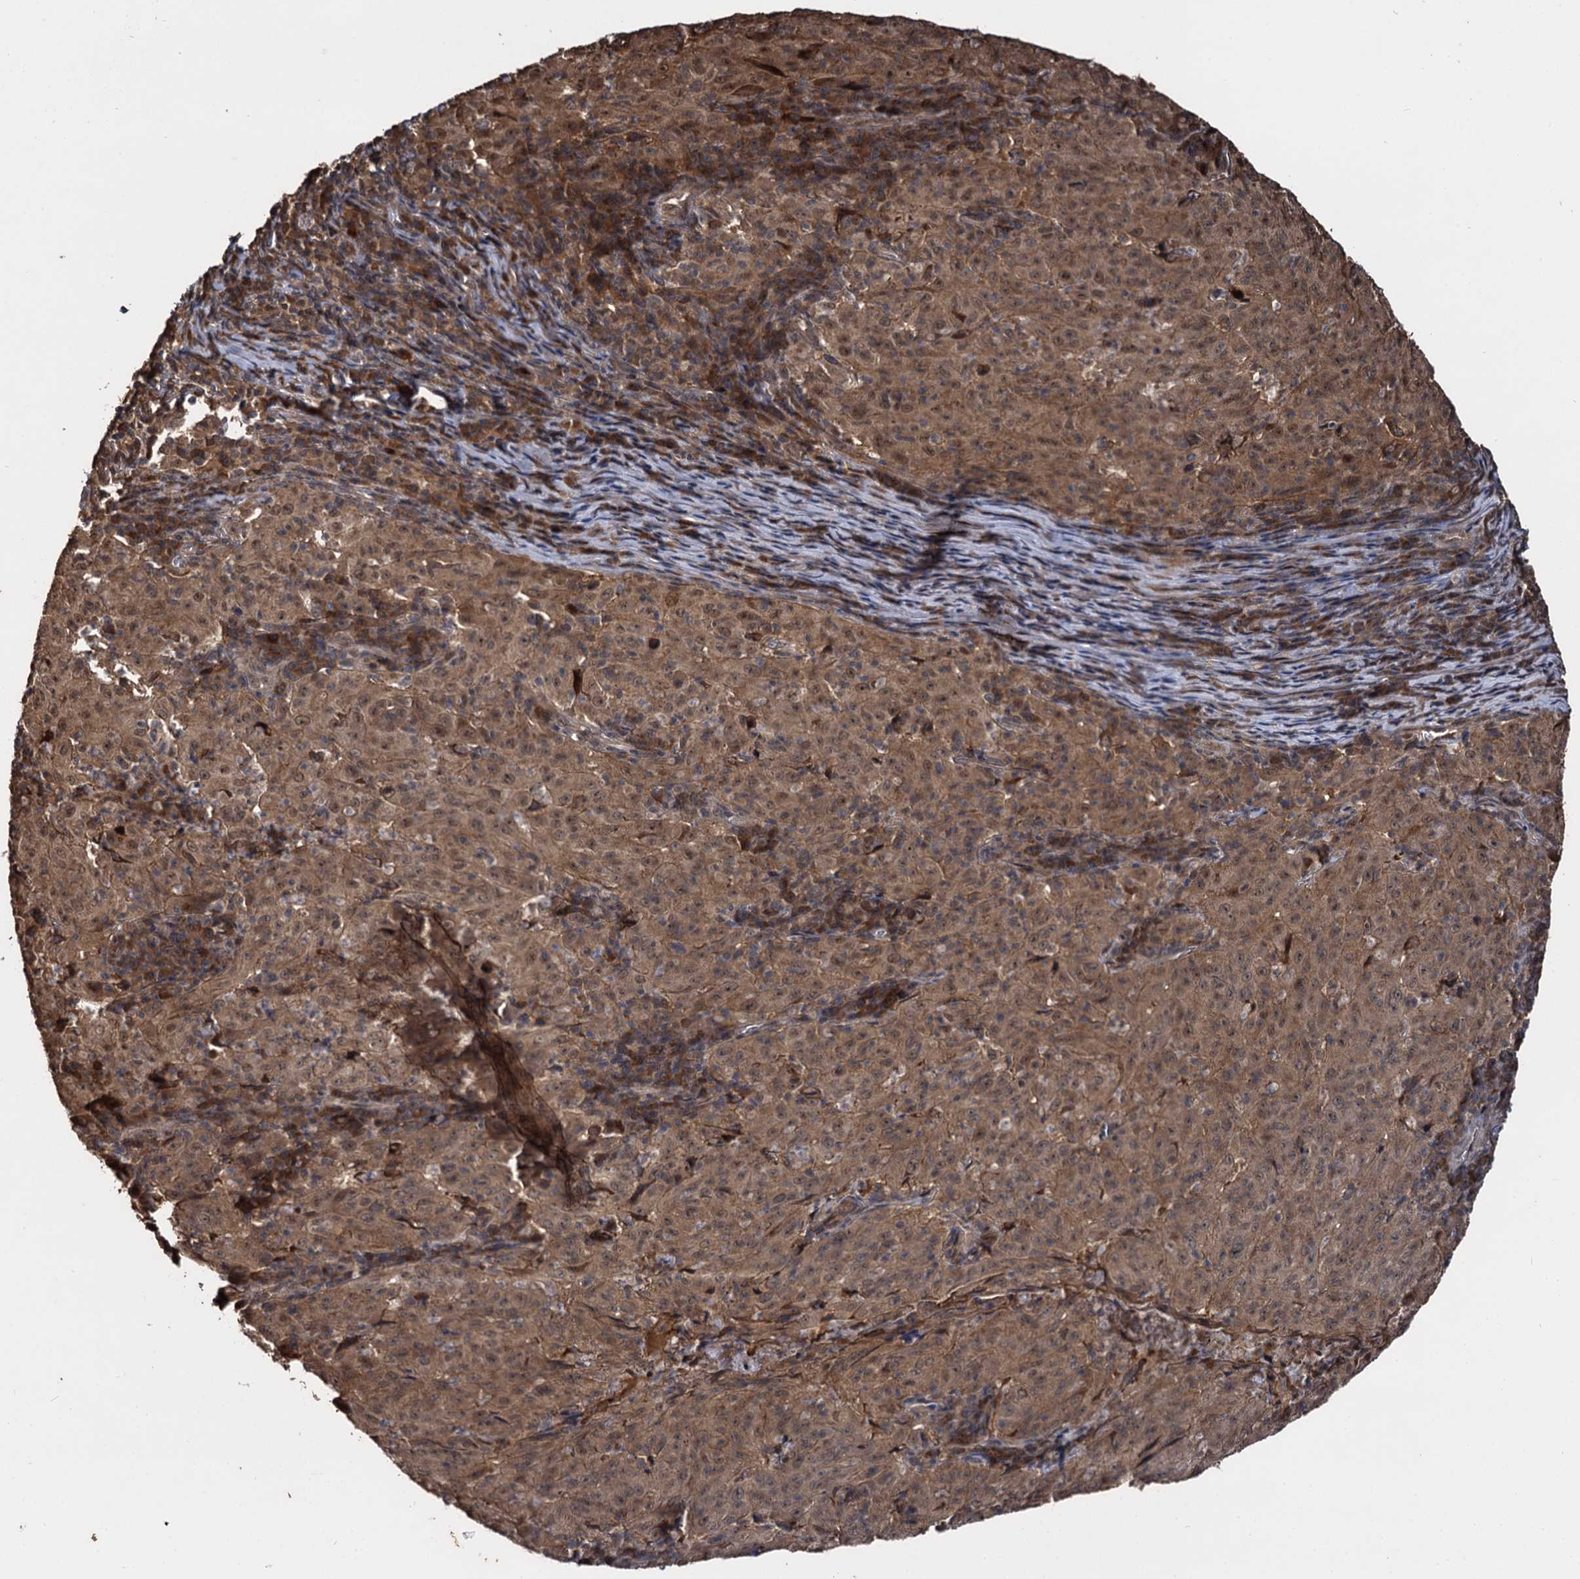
{"staining": {"intensity": "moderate", "quantity": ">75%", "location": "cytoplasmic/membranous,nuclear"}, "tissue": "pancreatic cancer", "cell_type": "Tumor cells", "image_type": "cancer", "snomed": [{"axis": "morphology", "description": "Adenocarcinoma, NOS"}, {"axis": "topography", "description": "Pancreas"}], "caption": "High-magnification brightfield microscopy of pancreatic adenocarcinoma stained with DAB (brown) and counterstained with hematoxylin (blue). tumor cells exhibit moderate cytoplasmic/membranous and nuclear positivity is identified in about>75% of cells.", "gene": "SLC46A3", "patient": {"sex": "male", "age": 63}}